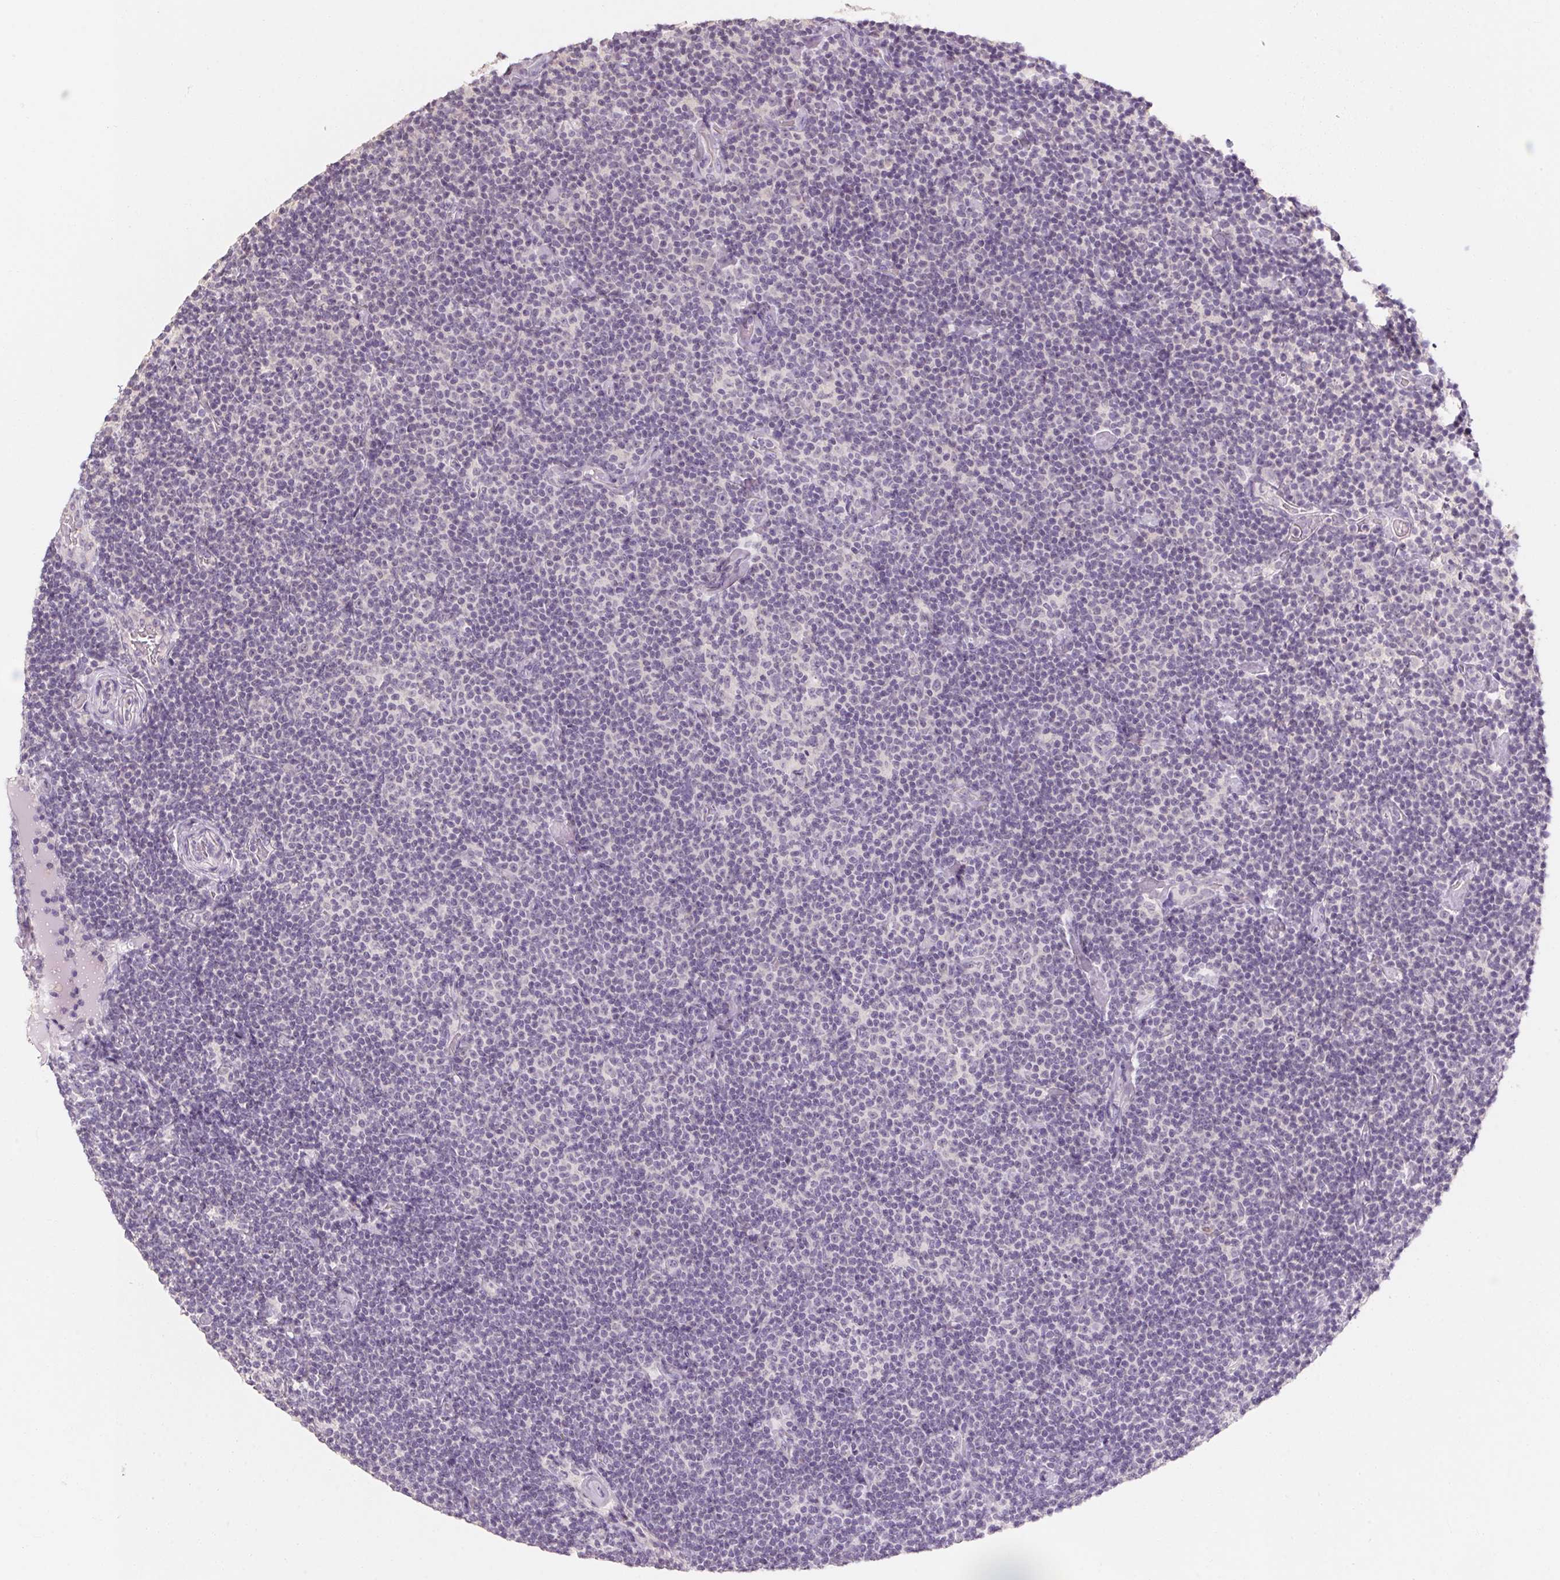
{"staining": {"intensity": "negative", "quantity": "none", "location": "none"}, "tissue": "lymphoma", "cell_type": "Tumor cells", "image_type": "cancer", "snomed": [{"axis": "morphology", "description": "Malignant lymphoma, non-Hodgkin's type, Low grade"}, {"axis": "topography", "description": "Lymph node"}], "caption": "Tumor cells are negative for brown protein staining in lymphoma.", "gene": "CAPZA3", "patient": {"sex": "male", "age": 81}}